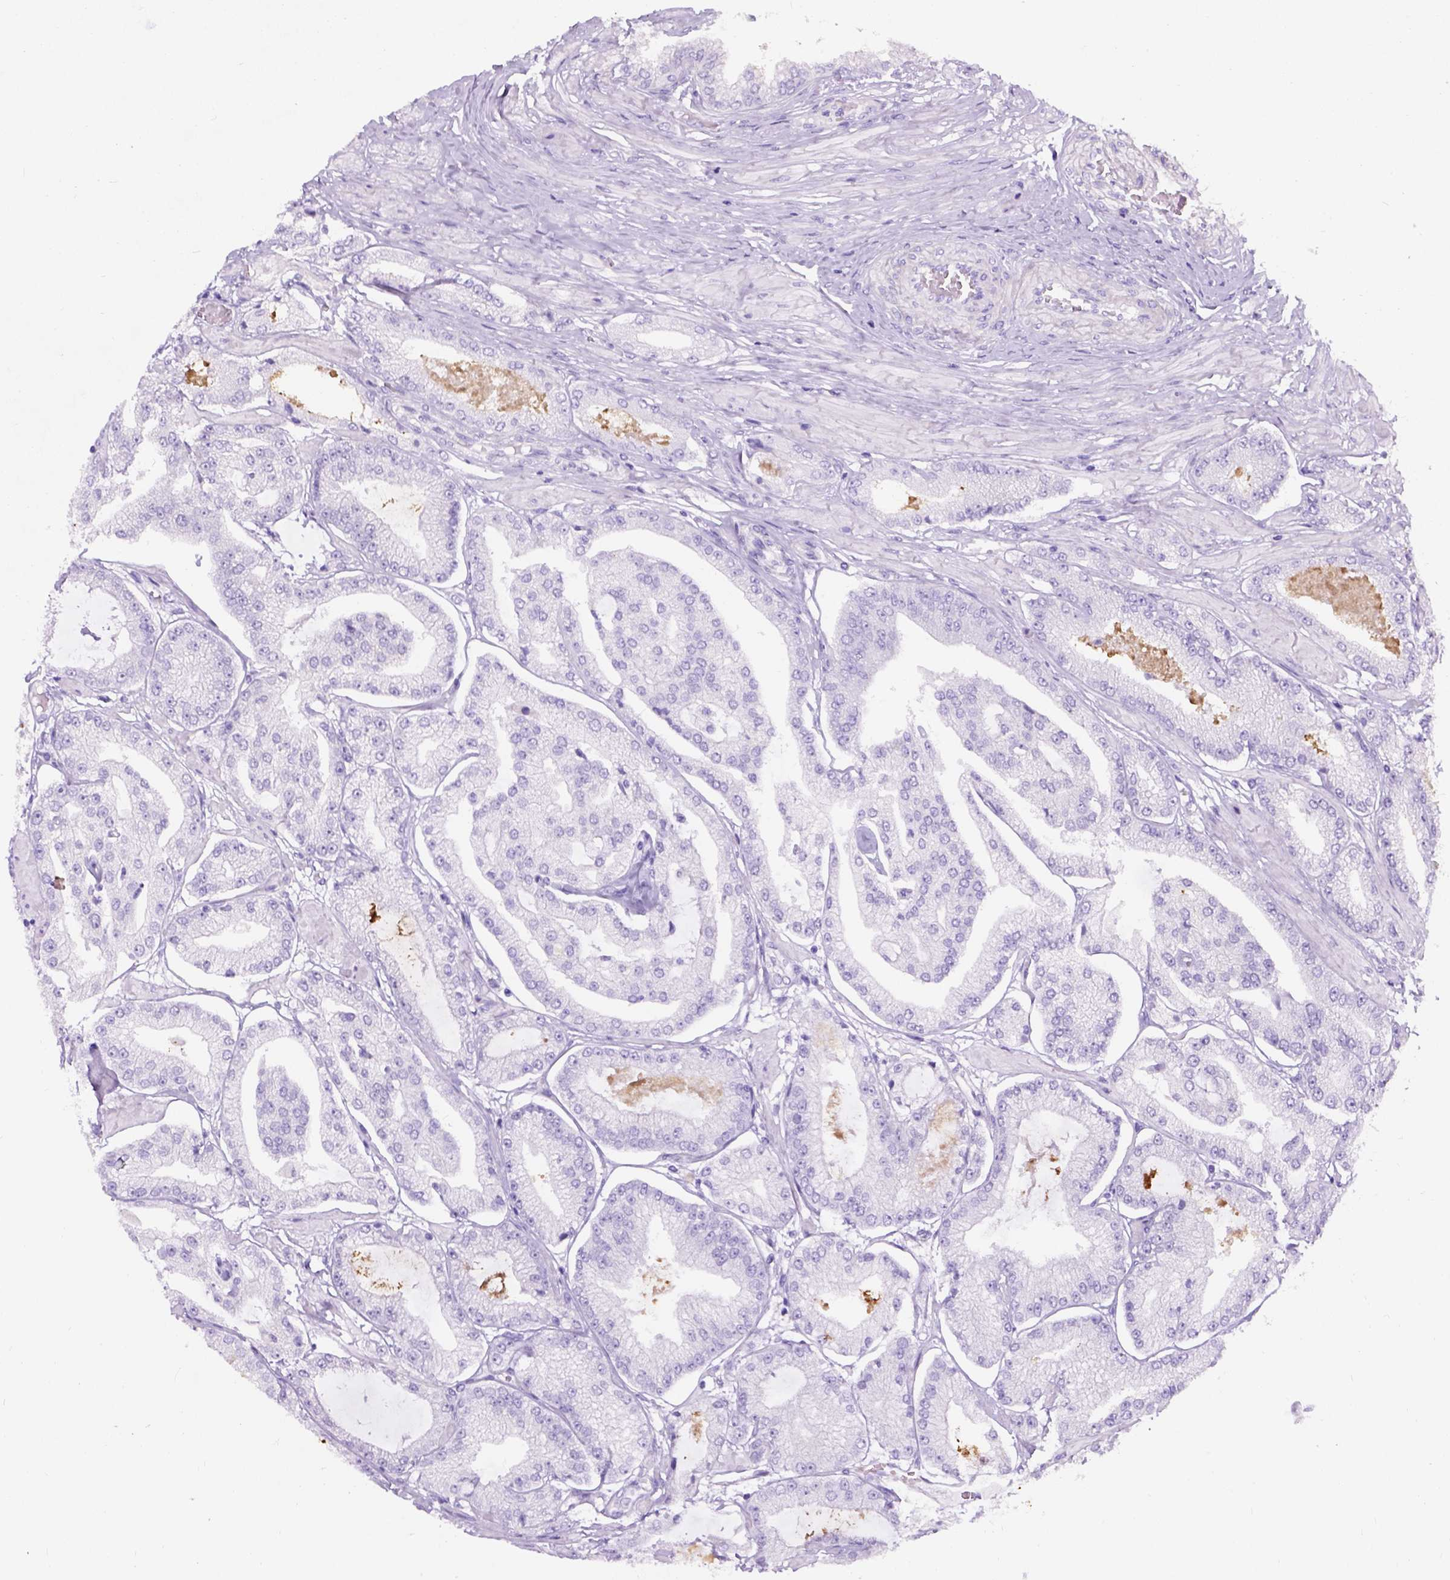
{"staining": {"intensity": "negative", "quantity": "none", "location": "none"}, "tissue": "prostate cancer", "cell_type": "Tumor cells", "image_type": "cancer", "snomed": [{"axis": "morphology", "description": "Adenocarcinoma, Low grade"}, {"axis": "topography", "description": "Prostate"}], "caption": "Tumor cells are negative for protein expression in human prostate adenocarcinoma (low-grade).", "gene": "C7orf57", "patient": {"sex": "male", "age": 55}}